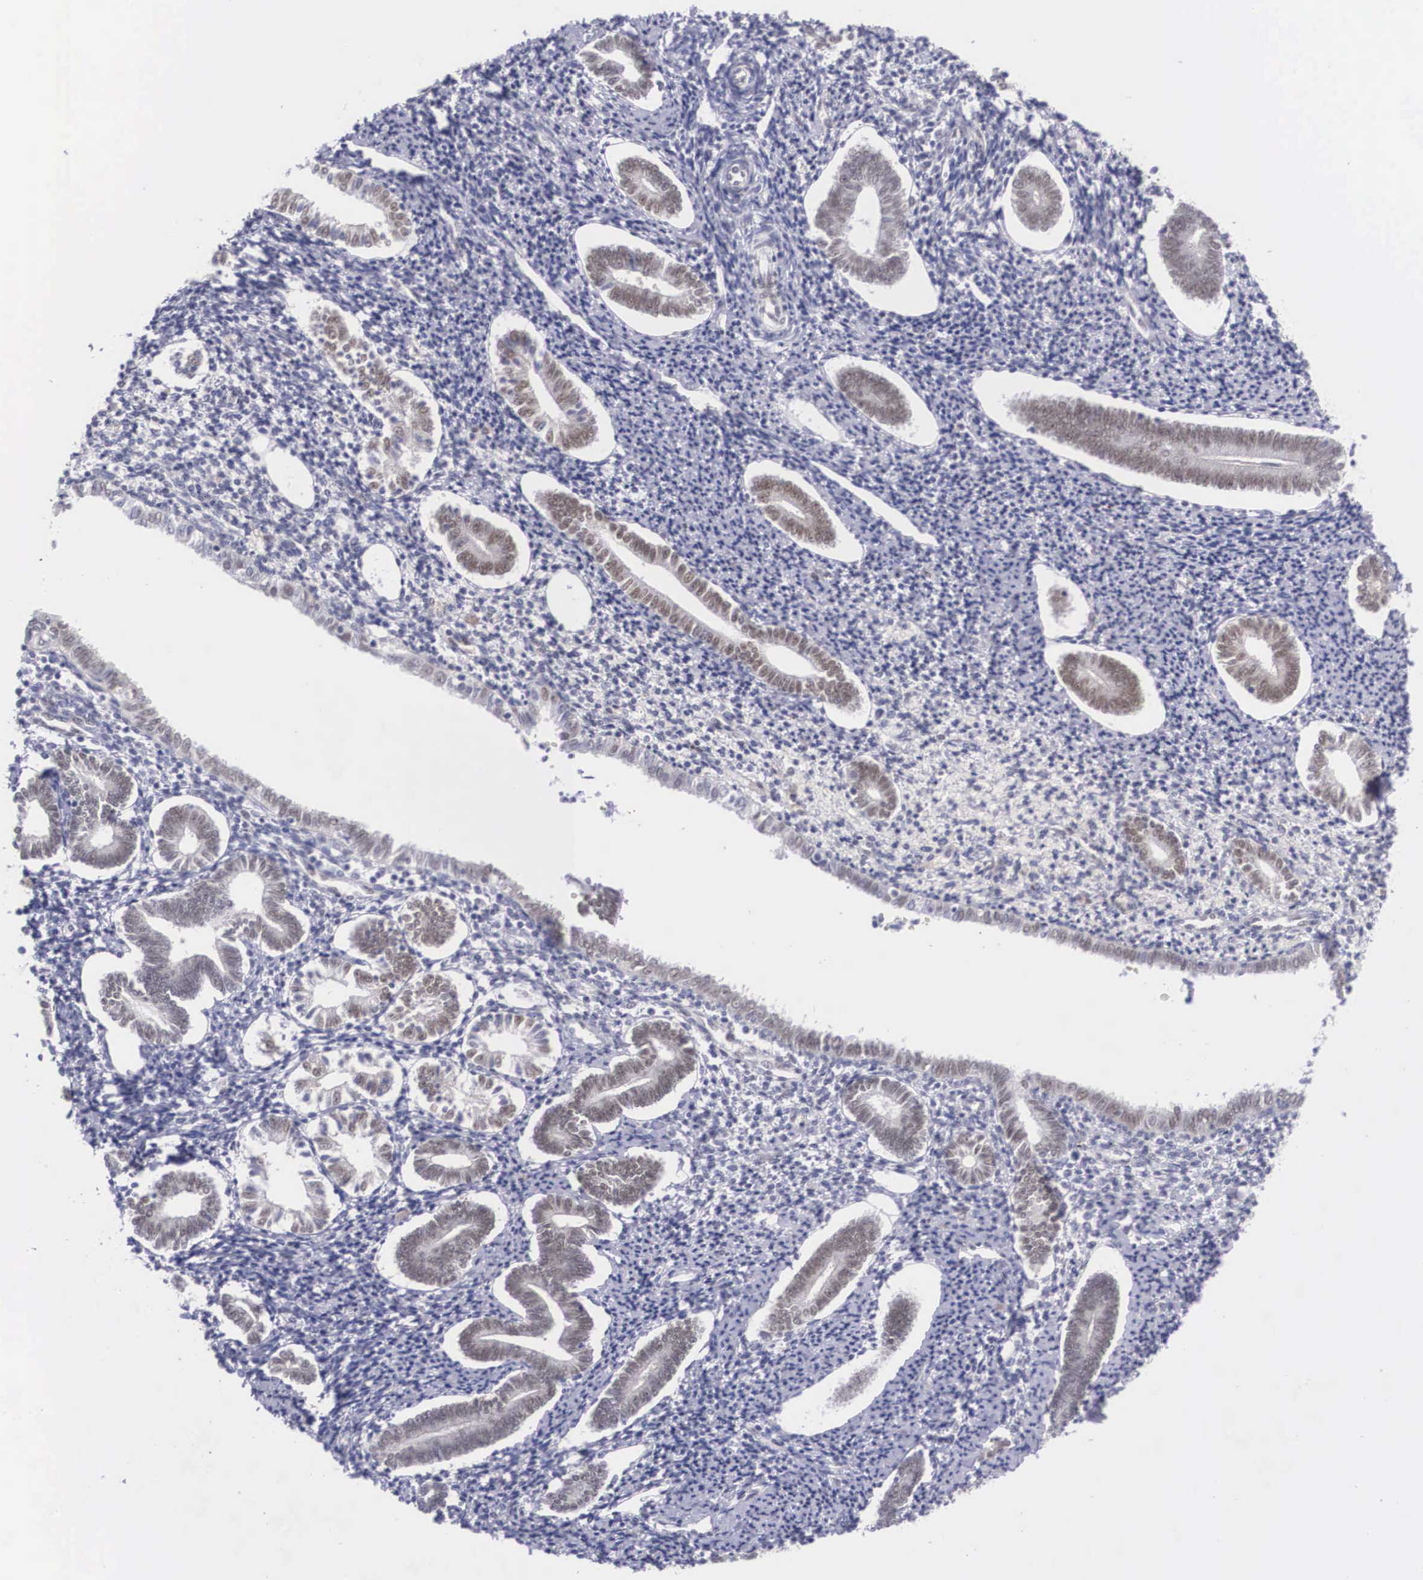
{"staining": {"intensity": "negative", "quantity": "none", "location": "none"}, "tissue": "endometrium", "cell_type": "Cells in endometrial stroma", "image_type": "normal", "snomed": [{"axis": "morphology", "description": "Normal tissue, NOS"}, {"axis": "topography", "description": "Endometrium"}], "caption": "Cells in endometrial stroma show no significant protein staining in unremarkable endometrium. (DAB (3,3'-diaminobenzidine) immunohistochemistry with hematoxylin counter stain).", "gene": "NINL", "patient": {"sex": "female", "age": 52}}